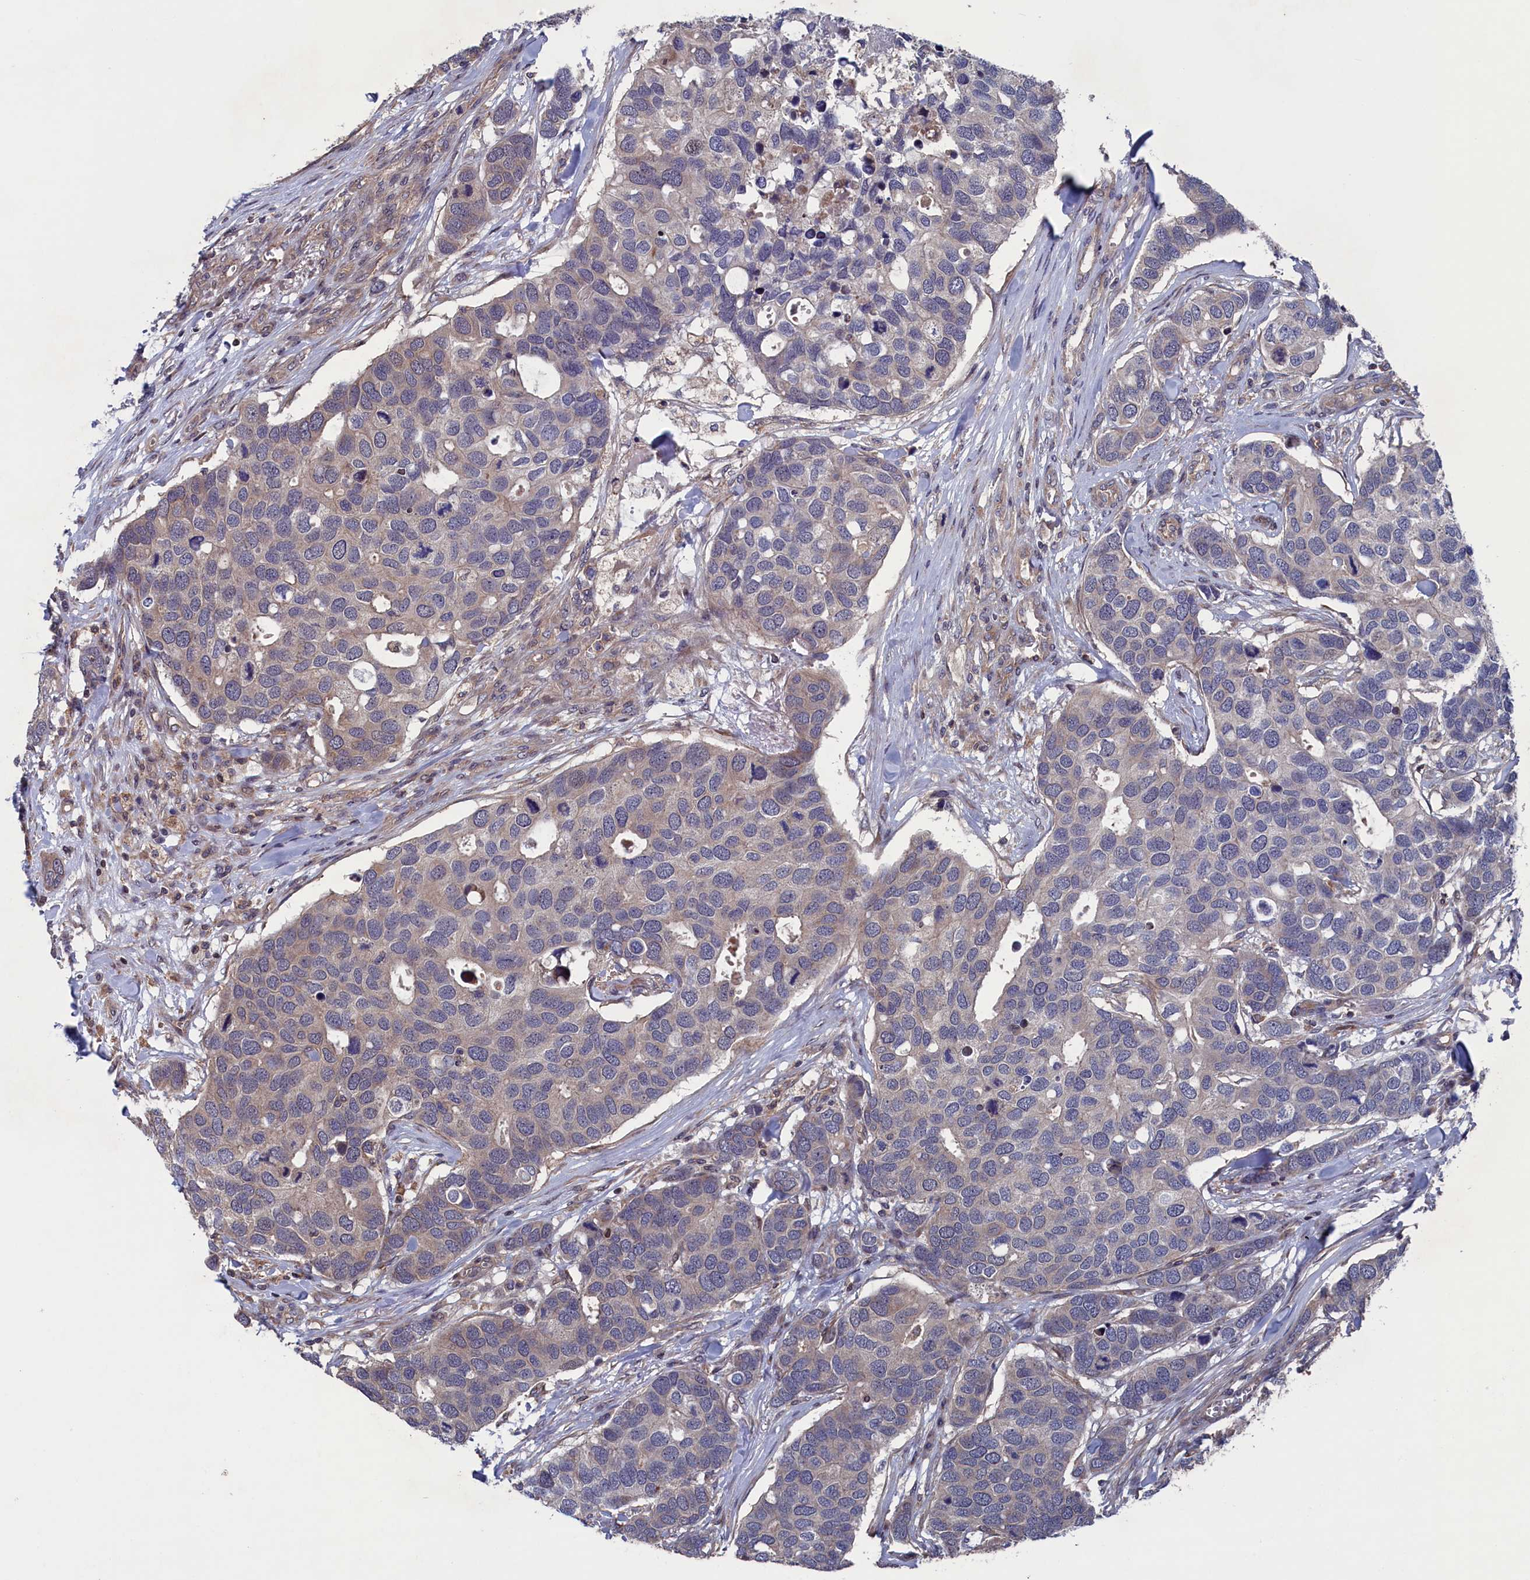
{"staining": {"intensity": "weak", "quantity": "<25%", "location": "cytoplasmic/membranous,nuclear"}, "tissue": "breast cancer", "cell_type": "Tumor cells", "image_type": "cancer", "snomed": [{"axis": "morphology", "description": "Duct carcinoma"}, {"axis": "topography", "description": "Breast"}], "caption": "There is no significant positivity in tumor cells of breast cancer.", "gene": "SPATA13", "patient": {"sex": "female", "age": 83}}